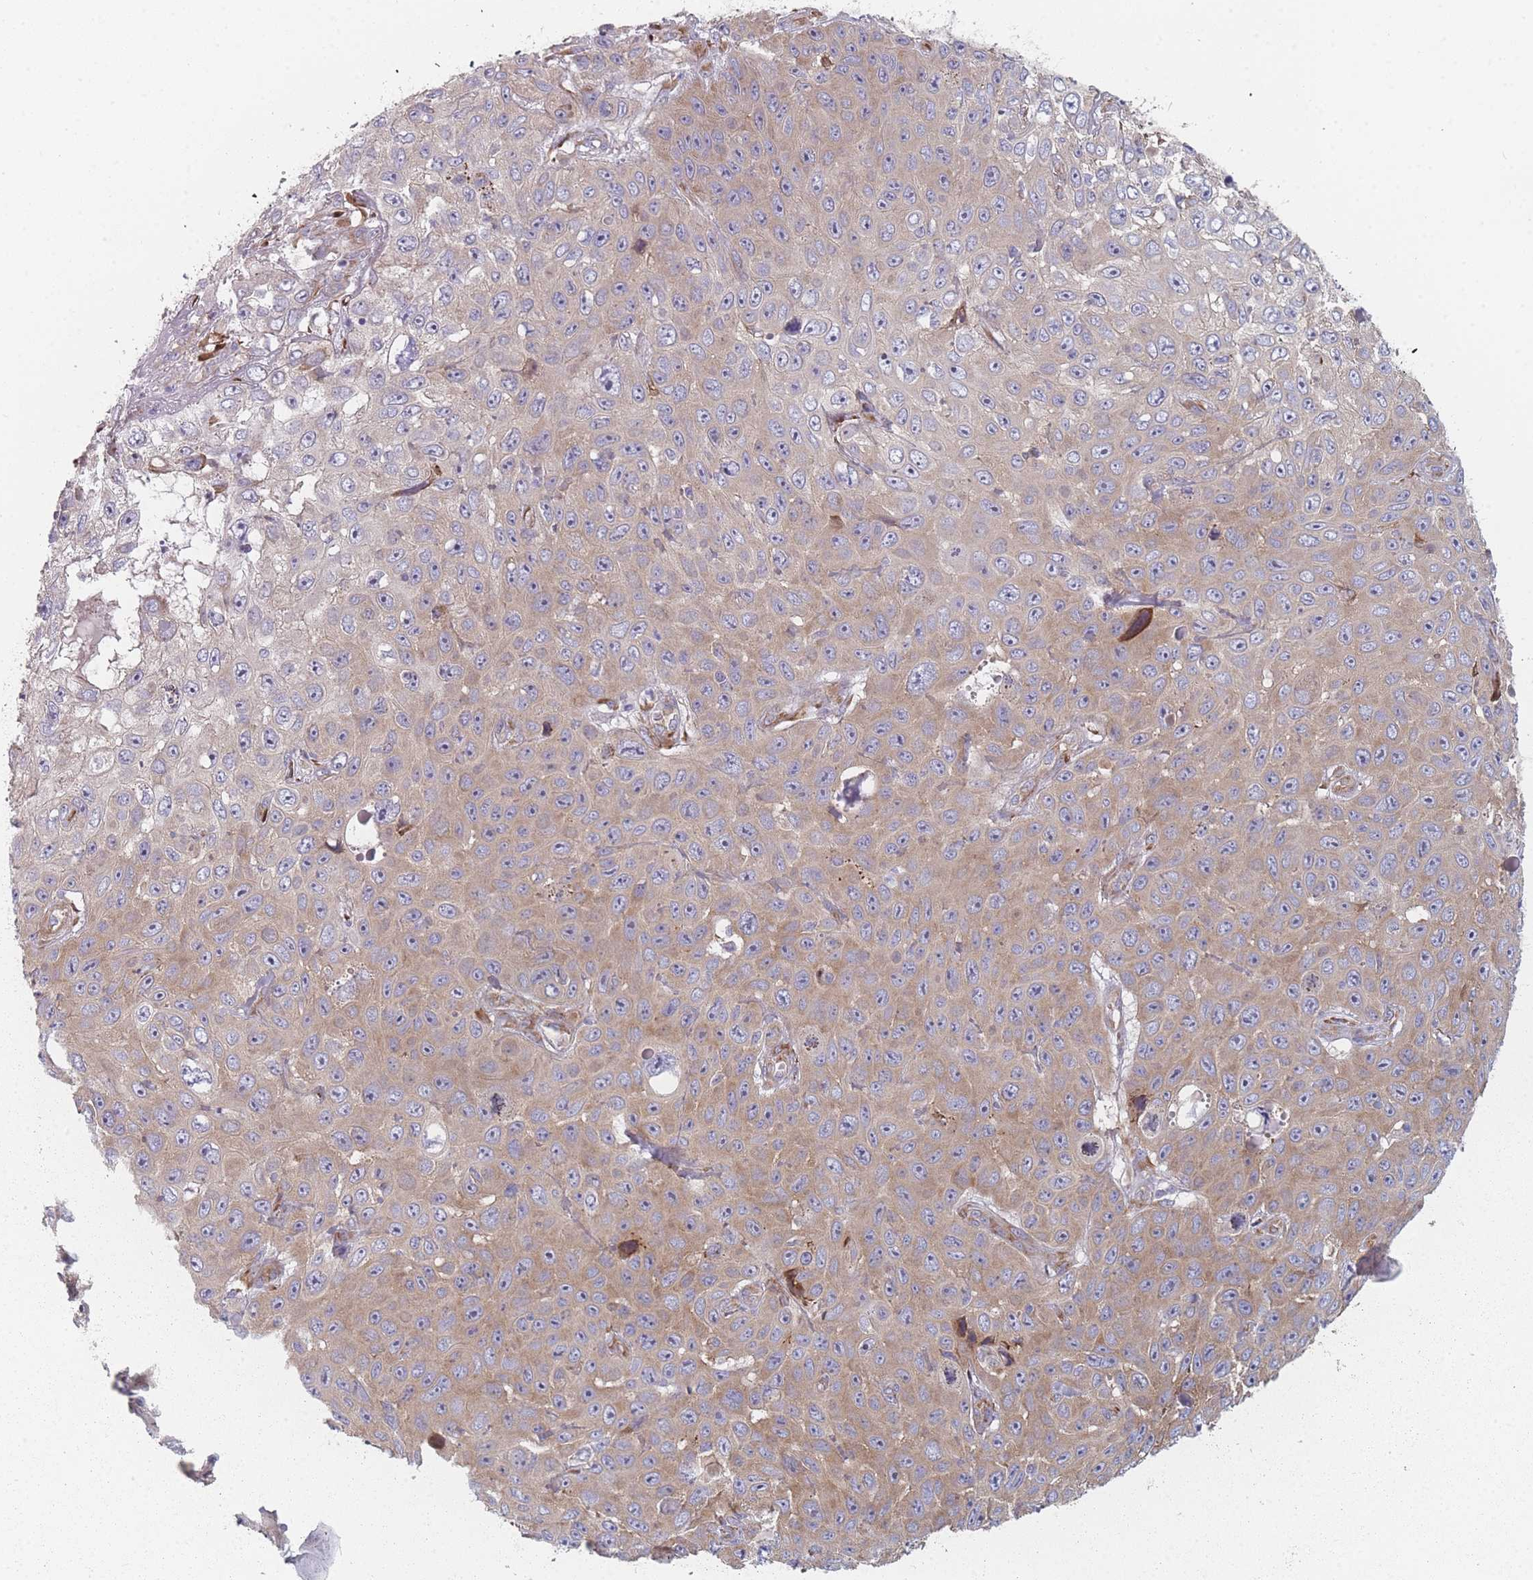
{"staining": {"intensity": "moderate", "quantity": "25%-75%", "location": "cytoplasmic/membranous"}, "tissue": "skin cancer", "cell_type": "Tumor cells", "image_type": "cancer", "snomed": [{"axis": "morphology", "description": "Squamous cell carcinoma, NOS"}, {"axis": "topography", "description": "Skin"}], "caption": "Skin cancer (squamous cell carcinoma) stained for a protein exhibits moderate cytoplasmic/membranous positivity in tumor cells. (Stains: DAB in brown, nuclei in blue, Microscopy: brightfield microscopy at high magnification).", "gene": "CACNG5", "patient": {"sex": "male", "age": 82}}